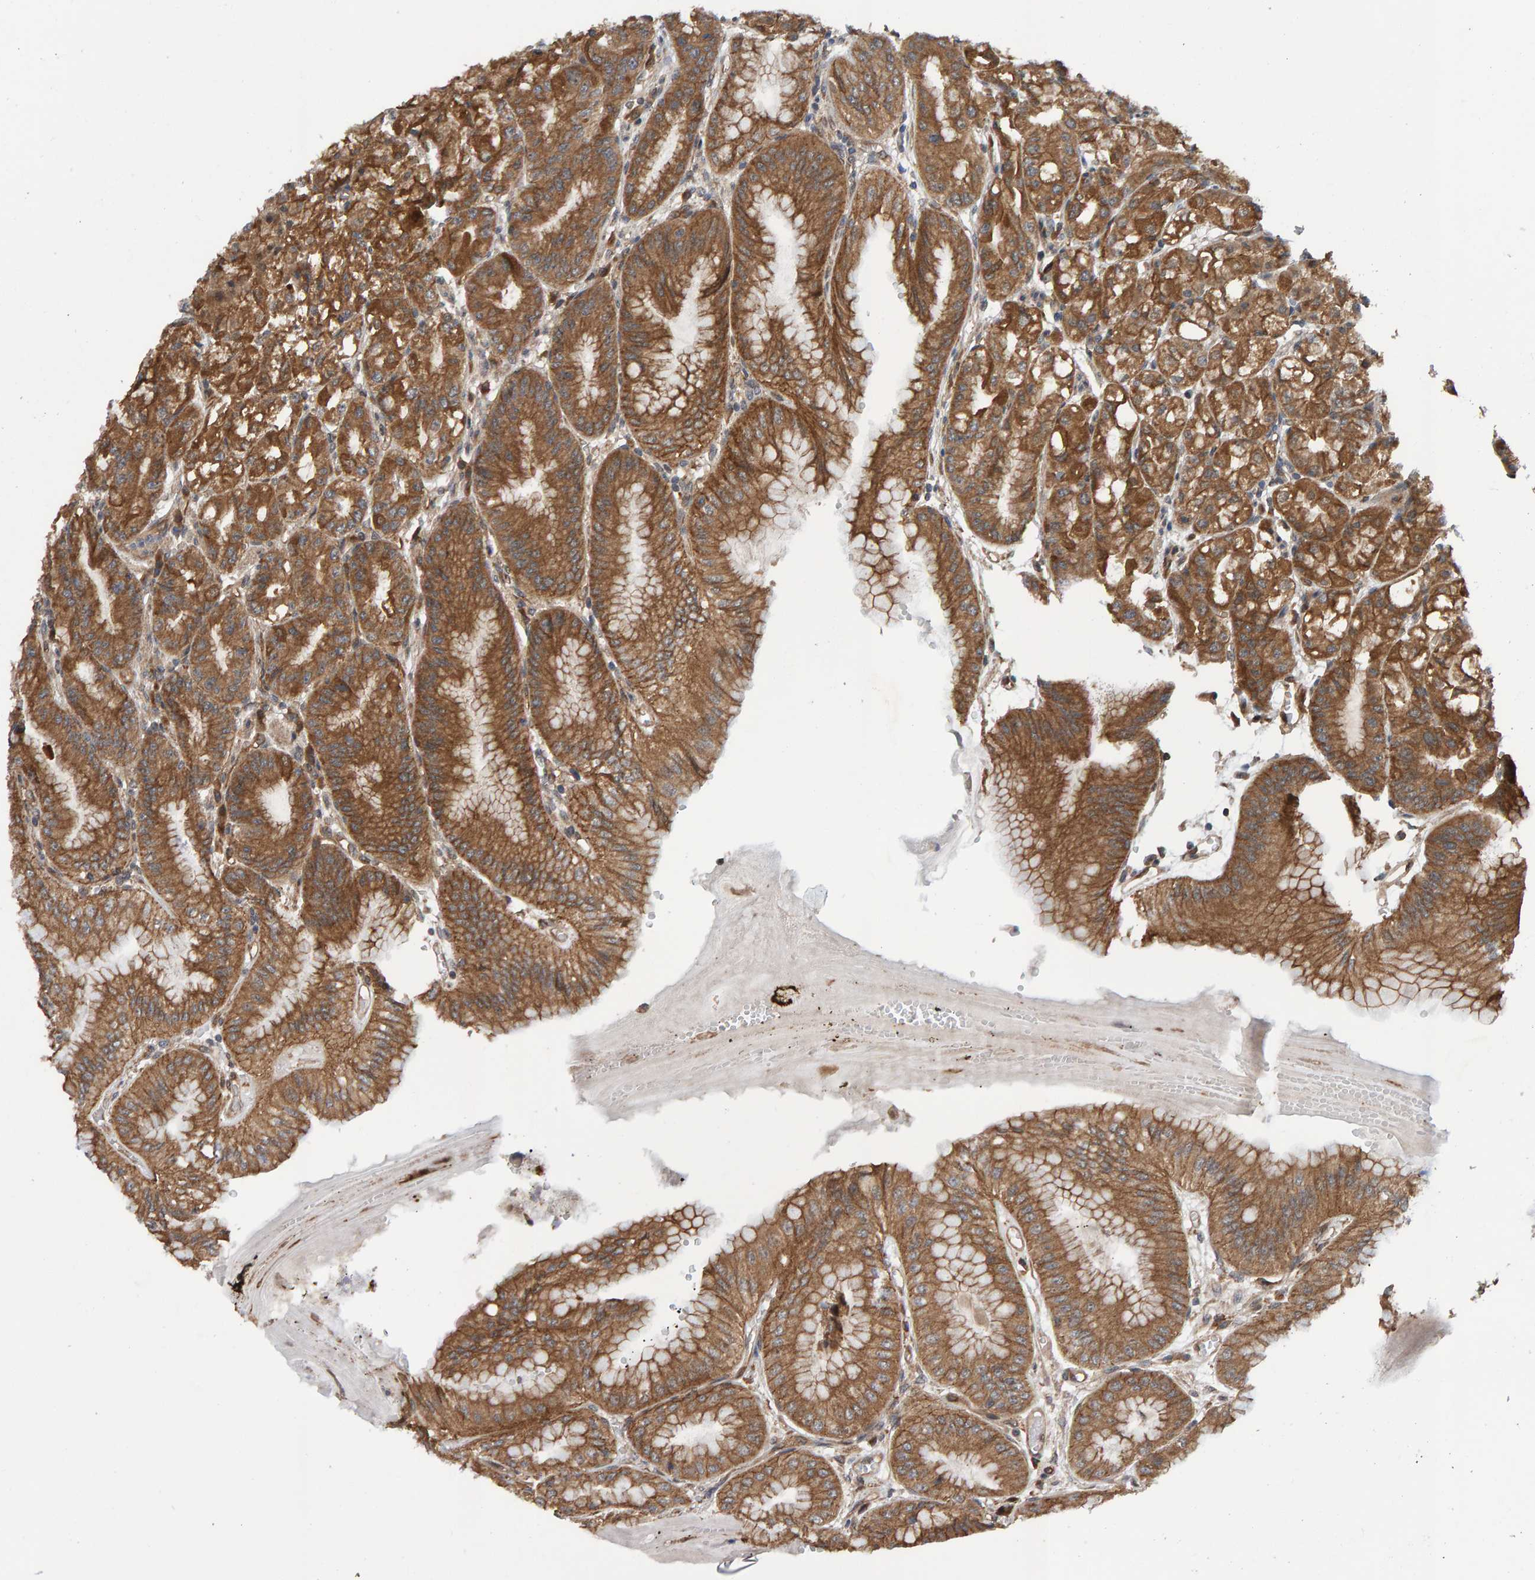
{"staining": {"intensity": "strong", "quantity": ">75%", "location": "cytoplasmic/membranous"}, "tissue": "stomach", "cell_type": "Glandular cells", "image_type": "normal", "snomed": [{"axis": "morphology", "description": "Normal tissue, NOS"}, {"axis": "topography", "description": "Stomach, lower"}], "caption": "Immunohistochemistry (IHC) of normal stomach reveals high levels of strong cytoplasmic/membranous positivity in approximately >75% of glandular cells.", "gene": "SCRN2", "patient": {"sex": "male", "age": 71}}